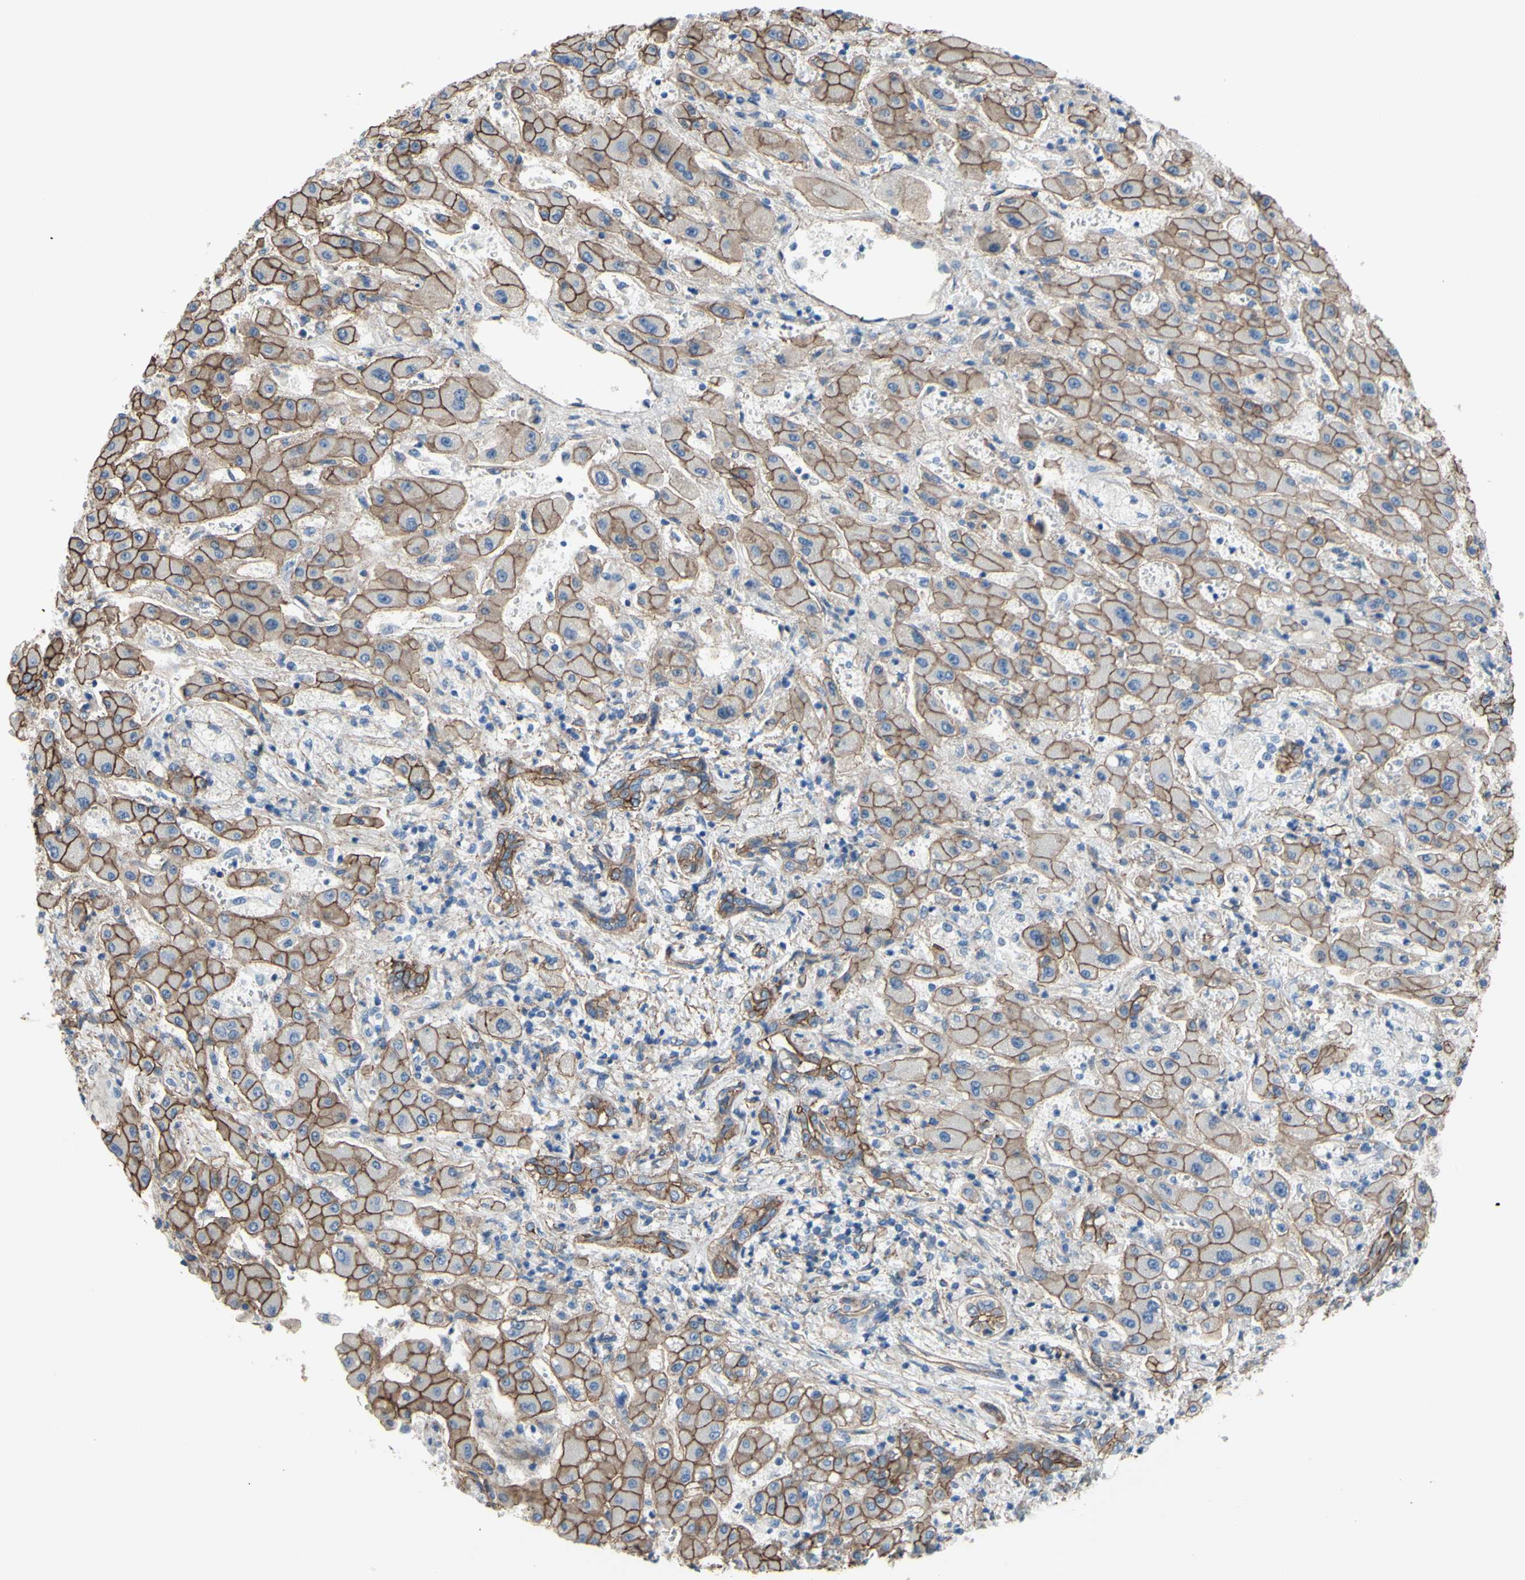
{"staining": {"intensity": "moderate", "quantity": ">75%", "location": "cytoplasmic/membranous"}, "tissue": "liver cancer", "cell_type": "Tumor cells", "image_type": "cancer", "snomed": [{"axis": "morphology", "description": "Cholangiocarcinoma"}, {"axis": "topography", "description": "Liver"}], "caption": "IHC (DAB (3,3'-diaminobenzidine)) staining of human liver cancer (cholangiocarcinoma) exhibits moderate cytoplasmic/membranous protein staining in approximately >75% of tumor cells.", "gene": "TPBG", "patient": {"sex": "male", "age": 50}}